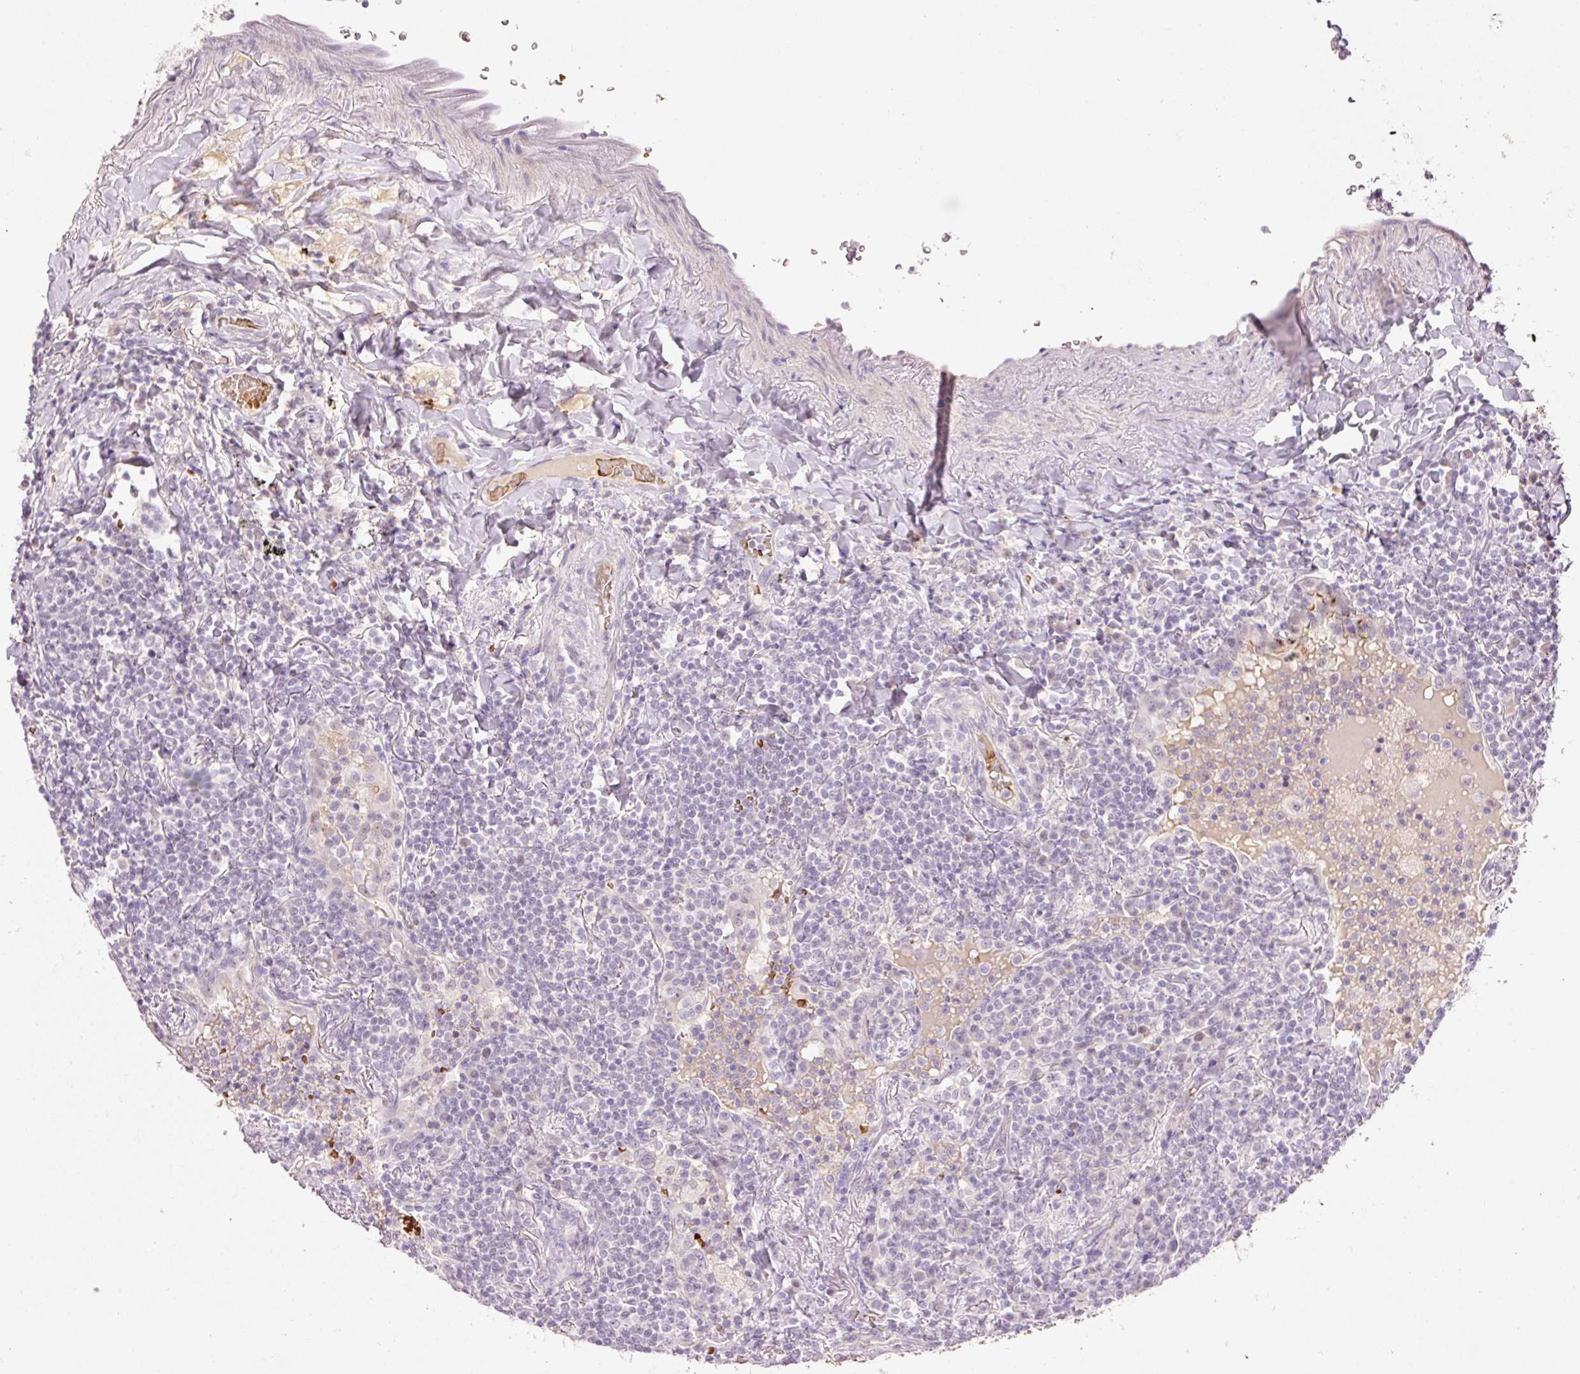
{"staining": {"intensity": "negative", "quantity": "none", "location": "none"}, "tissue": "lymphoma", "cell_type": "Tumor cells", "image_type": "cancer", "snomed": [{"axis": "morphology", "description": "Malignant lymphoma, non-Hodgkin's type, Low grade"}, {"axis": "topography", "description": "Lung"}], "caption": "An IHC image of malignant lymphoma, non-Hodgkin's type (low-grade) is shown. There is no staining in tumor cells of malignant lymphoma, non-Hodgkin's type (low-grade).", "gene": "LY6G6D", "patient": {"sex": "female", "age": 71}}